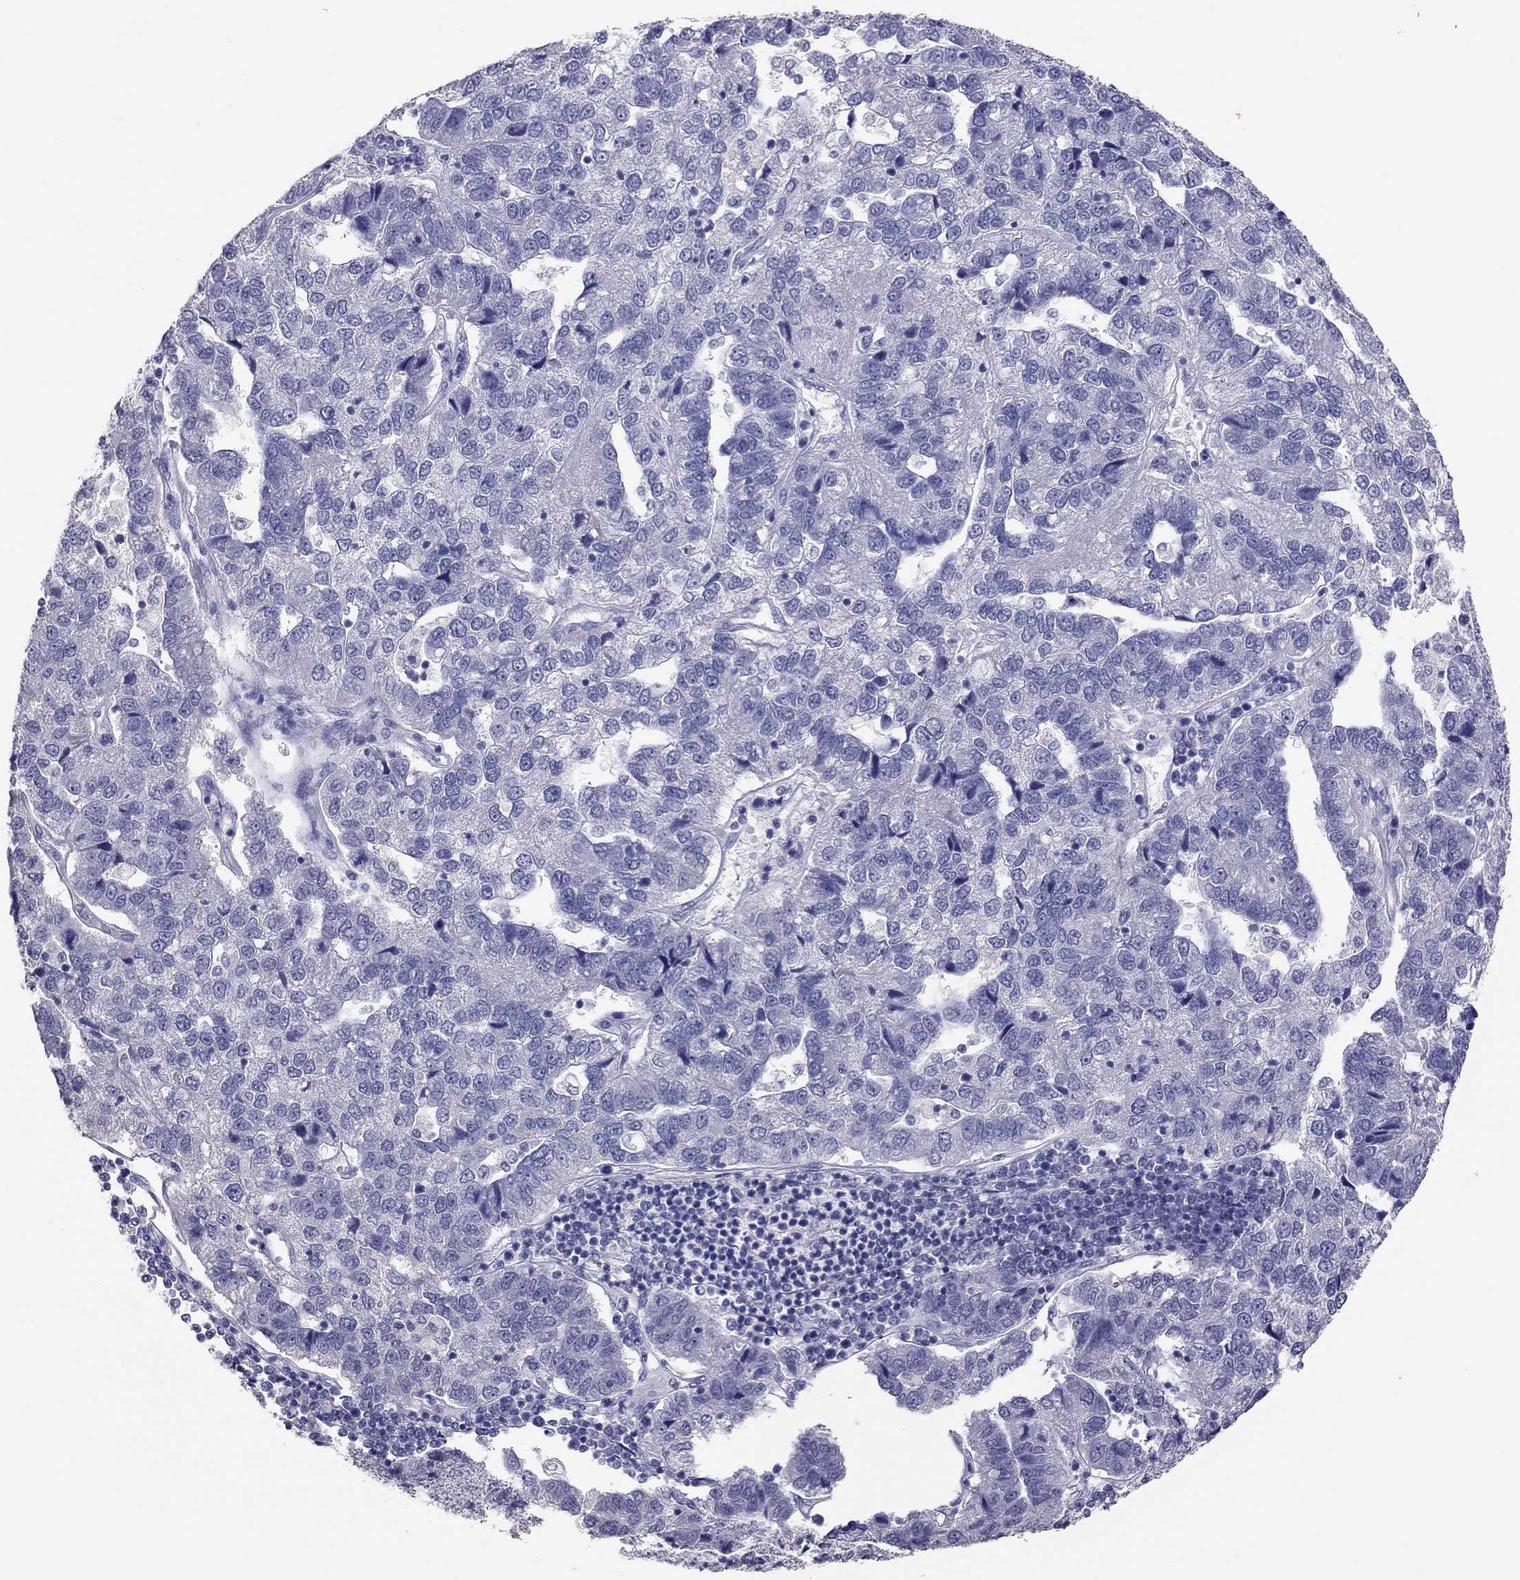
{"staining": {"intensity": "negative", "quantity": "none", "location": "none"}, "tissue": "pancreatic cancer", "cell_type": "Tumor cells", "image_type": "cancer", "snomed": [{"axis": "morphology", "description": "Adenocarcinoma, NOS"}, {"axis": "topography", "description": "Pancreas"}], "caption": "High magnification brightfield microscopy of pancreatic cancer stained with DAB (3,3'-diaminobenzidine) (brown) and counterstained with hematoxylin (blue): tumor cells show no significant expression.", "gene": "PSMB11", "patient": {"sex": "female", "age": 61}}